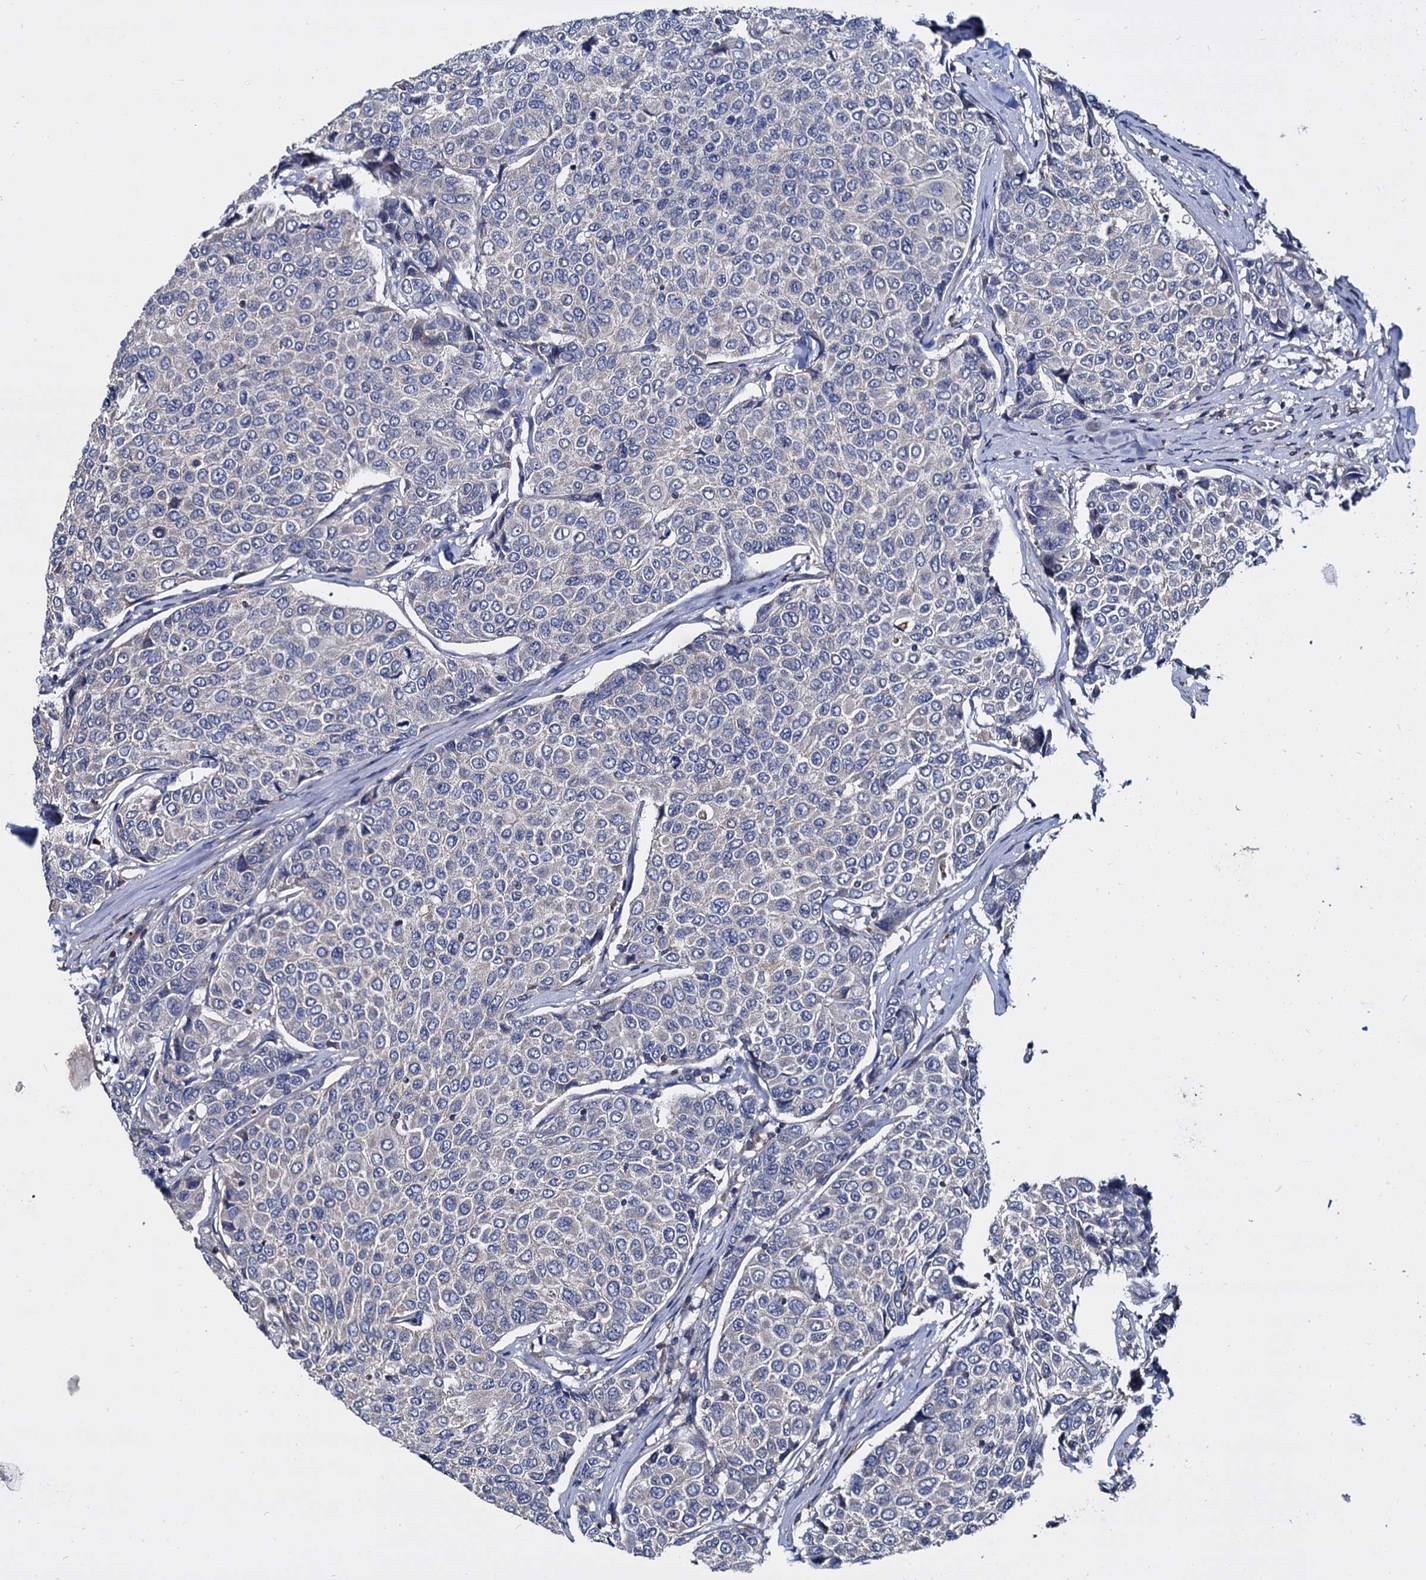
{"staining": {"intensity": "negative", "quantity": "none", "location": "none"}, "tissue": "breast cancer", "cell_type": "Tumor cells", "image_type": "cancer", "snomed": [{"axis": "morphology", "description": "Duct carcinoma"}, {"axis": "topography", "description": "Breast"}], "caption": "Immunohistochemistry (IHC) histopathology image of breast cancer (intraductal carcinoma) stained for a protein (brown), which displays no staining in tumor cells. Nuclei are stained in blue.", "gene": "ANKRD13A", "patient": {"sex": "female", "age": 55}}